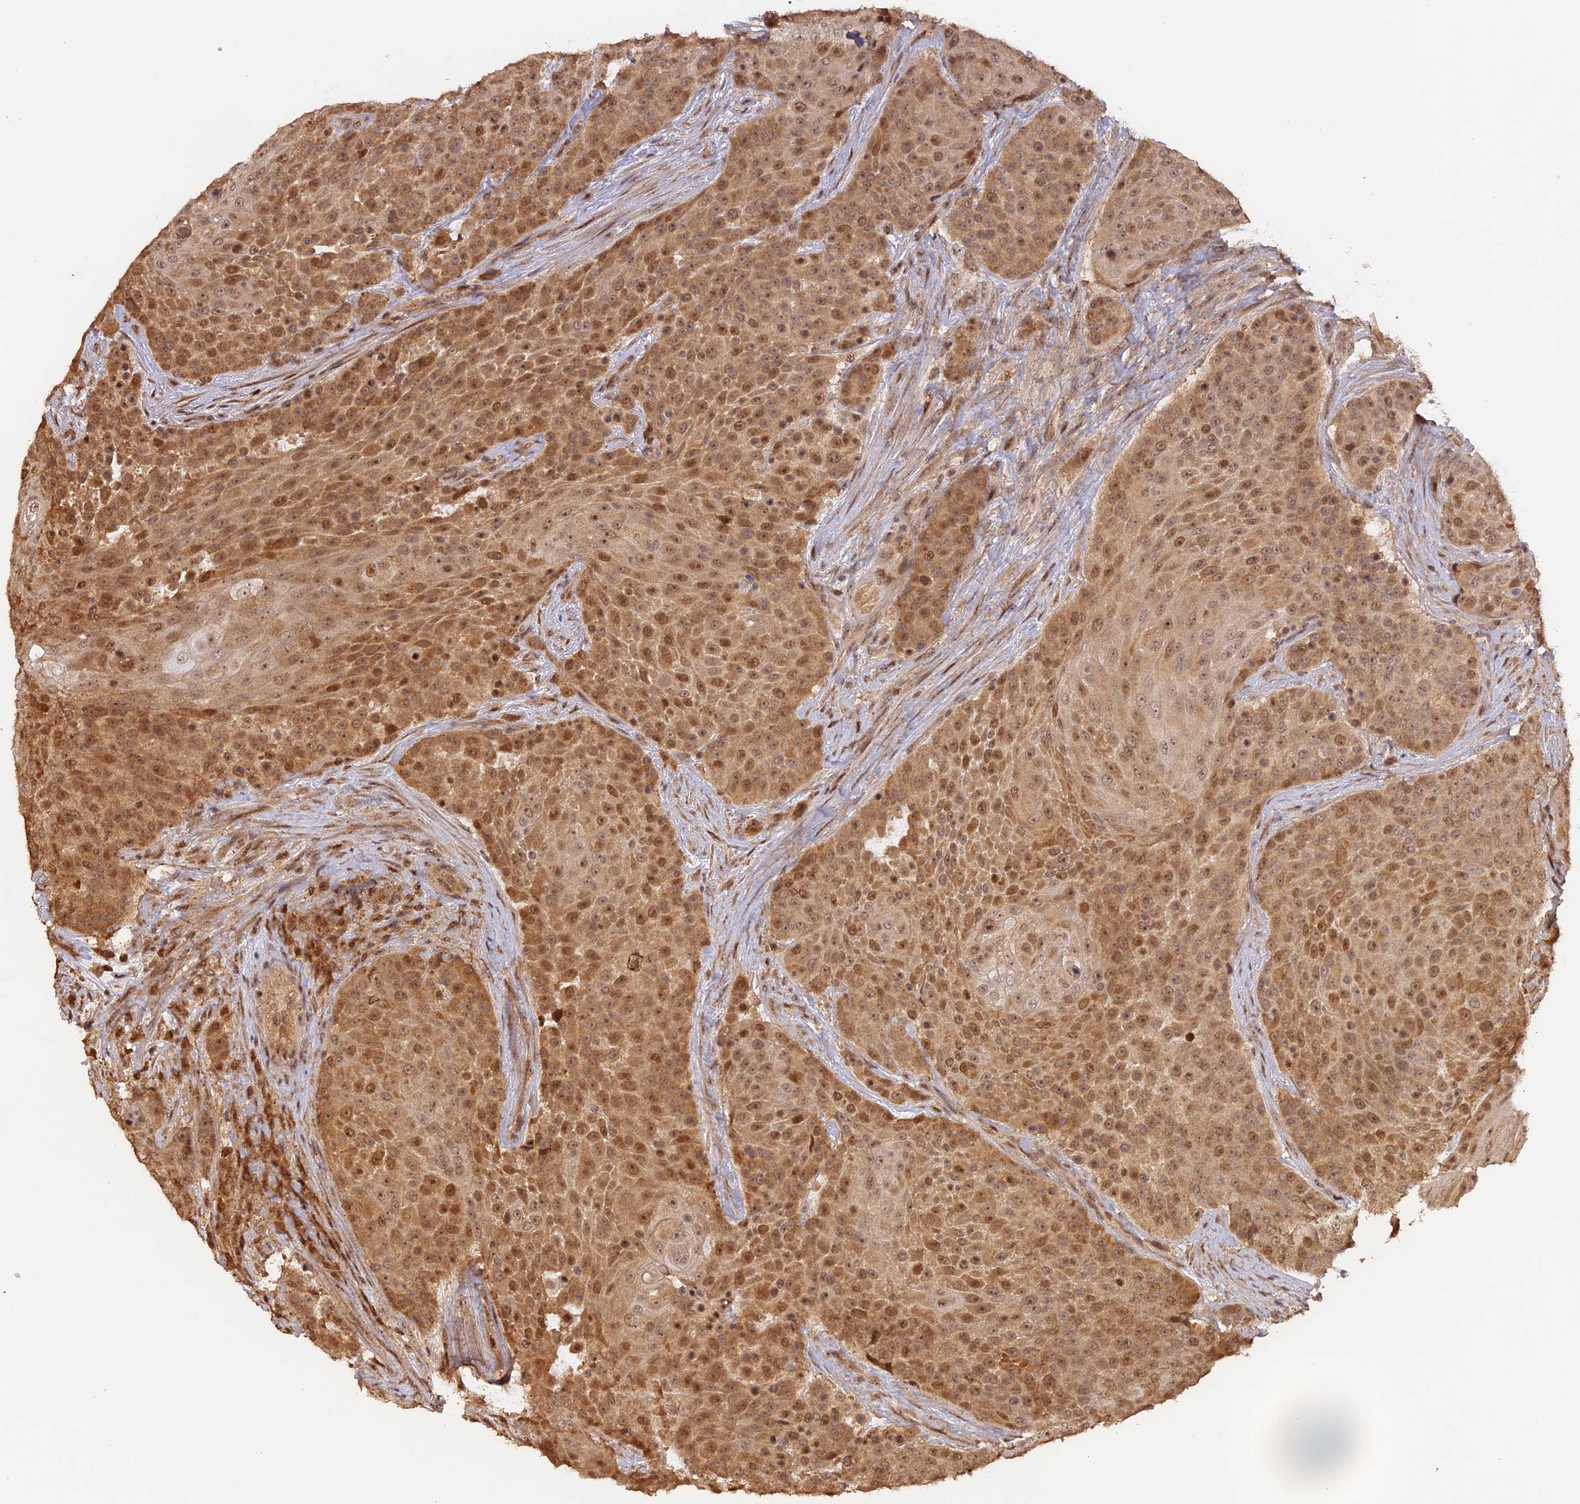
{"staining": {"intensity": "moderate", "quantity": ">75%", "location": "cytoplasmic/membranous,nuclear"}, "tissue": "urothelial cancer", "cell_type": "Tumor cells", "image_type": "cancer", "snomed": [{"axis": "morphology", "description": "Urothelial carcinoma, High grade"}, {"axis": "topography", "description": "Urinary bladder"}], "caption": "Protein analysis of urothelial carcinoma (high-grade) tissue demonstrates moderate cytoplasmic/membranous and nuclear staining in about >75% of tumor cells.", "gene": "MYBL2", "patient": {"sex": "female", "age": 63}}